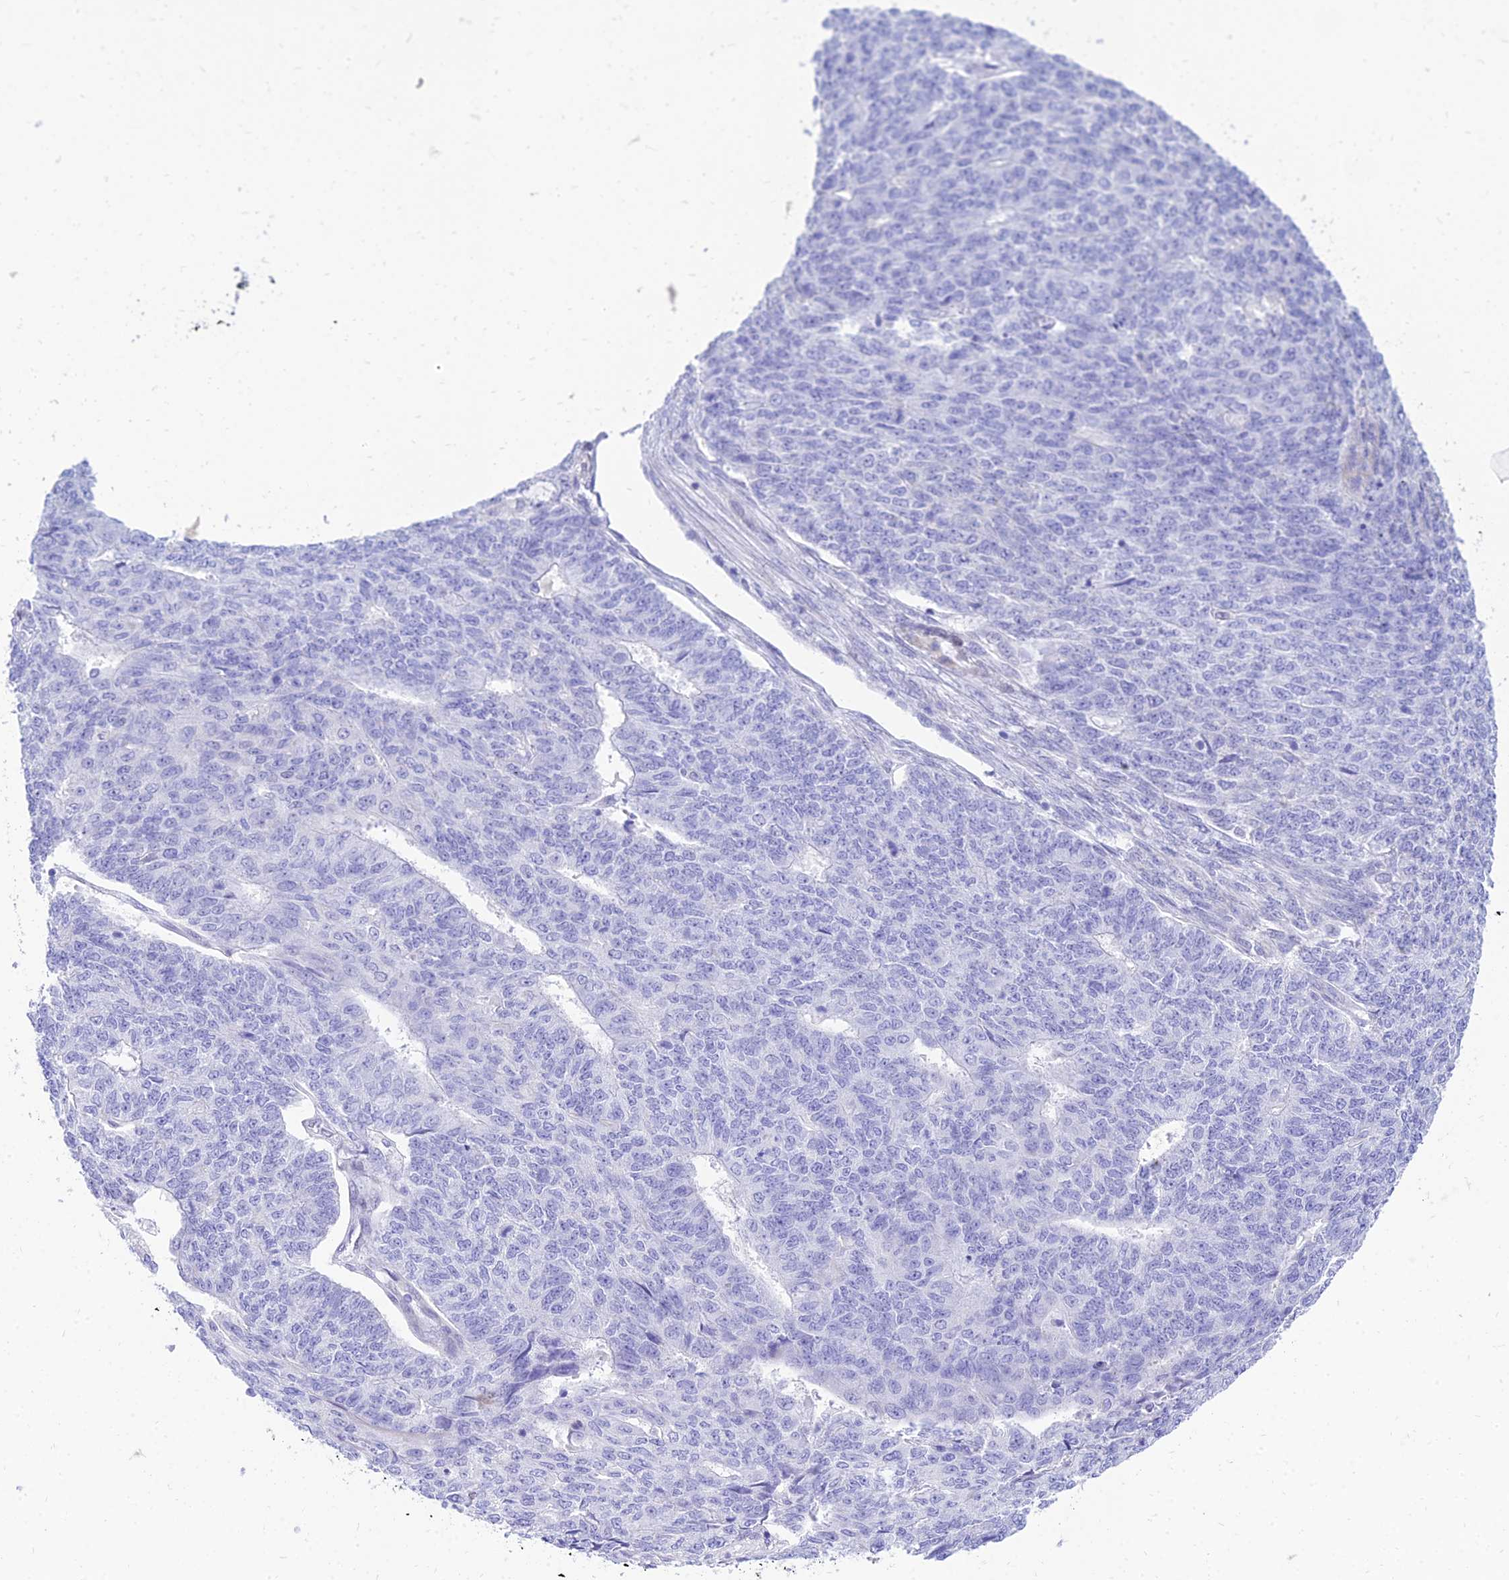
{"staining": {"intensity": "negative", "quantity": "none", "location": "none"}, "tissue": "endometrial cancer", "cell_type": "Tumor cells", "image_type": "cancer", "snomed": [{"axis": "morphology", "description": "Adenocarcinoma, NOS"}, {"axis": "topography", "description": "Endometrium"}], "caption": "Immunohistochemical staining of endometrial adenocarcinoma demonstrates no significant positivity in tumor cells. (DAB (3,3'-diaminobenzidine) immunohistochemistry, high magnification).", "gene": "TAC3", "patient": {"sex": "female", "age": 32}}